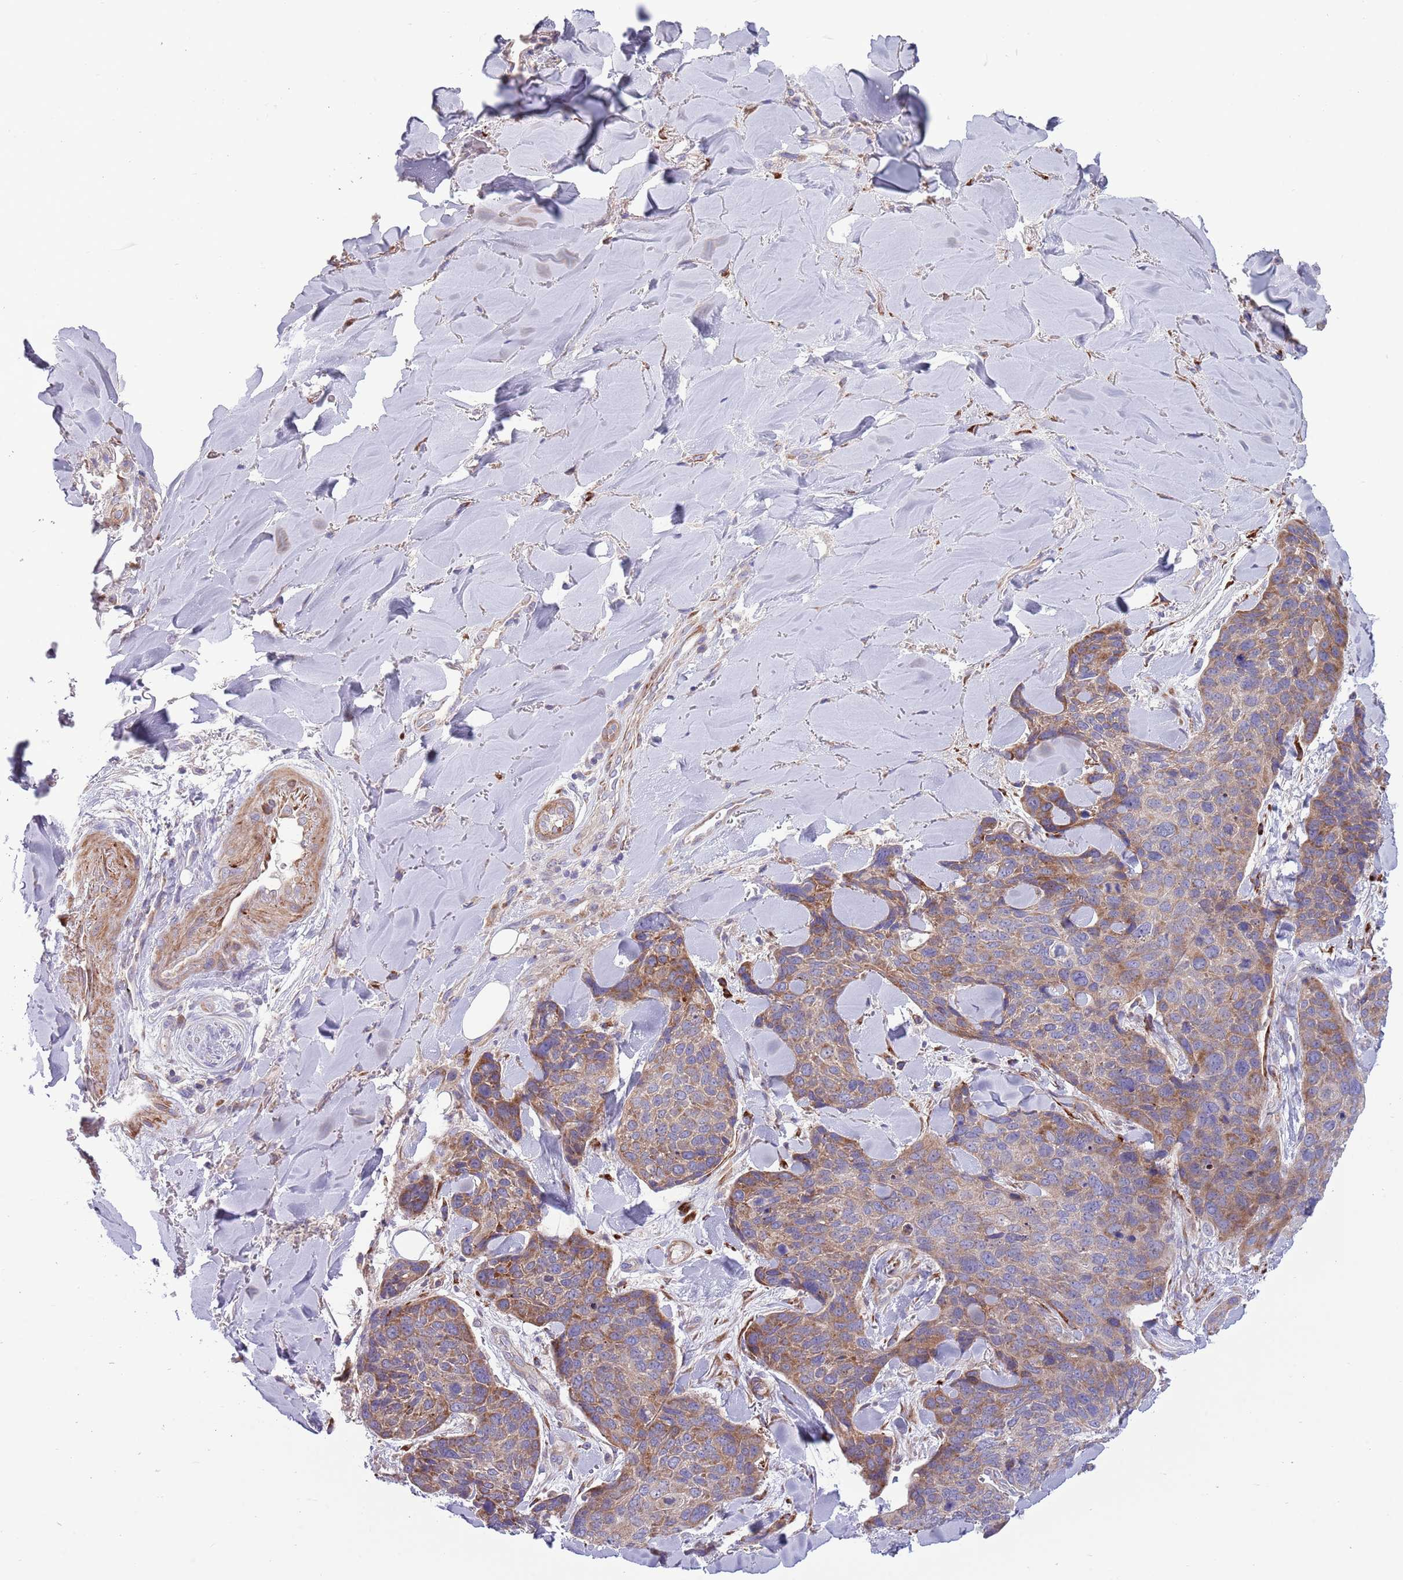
{"staining": {"intensity": "moderate", "quantity": "25%-75%", "location": "cytoplasmic/membranous"}, "tissue": "skin cancer", "cell_type": "Tumor cells", "image_type": "cancer", "snomed": [{"axis": "morphology", "description": "Basal cell carcinoma"}, {"axis": "topography", "description": "Skin"}], "caption": "IHC histopathology image of neoplastic tissue: skin cancer (basal cell carcinoma) stained using immunohistochemistry reveals medium levels of moderate protein expression localized specifically in the cytoplasmic/membranous of tumor cells, appearing as a cytoplasmic/membranous brown color.", "gene": "TOMM5", "patient": {"sex": "female", "age": 74}}